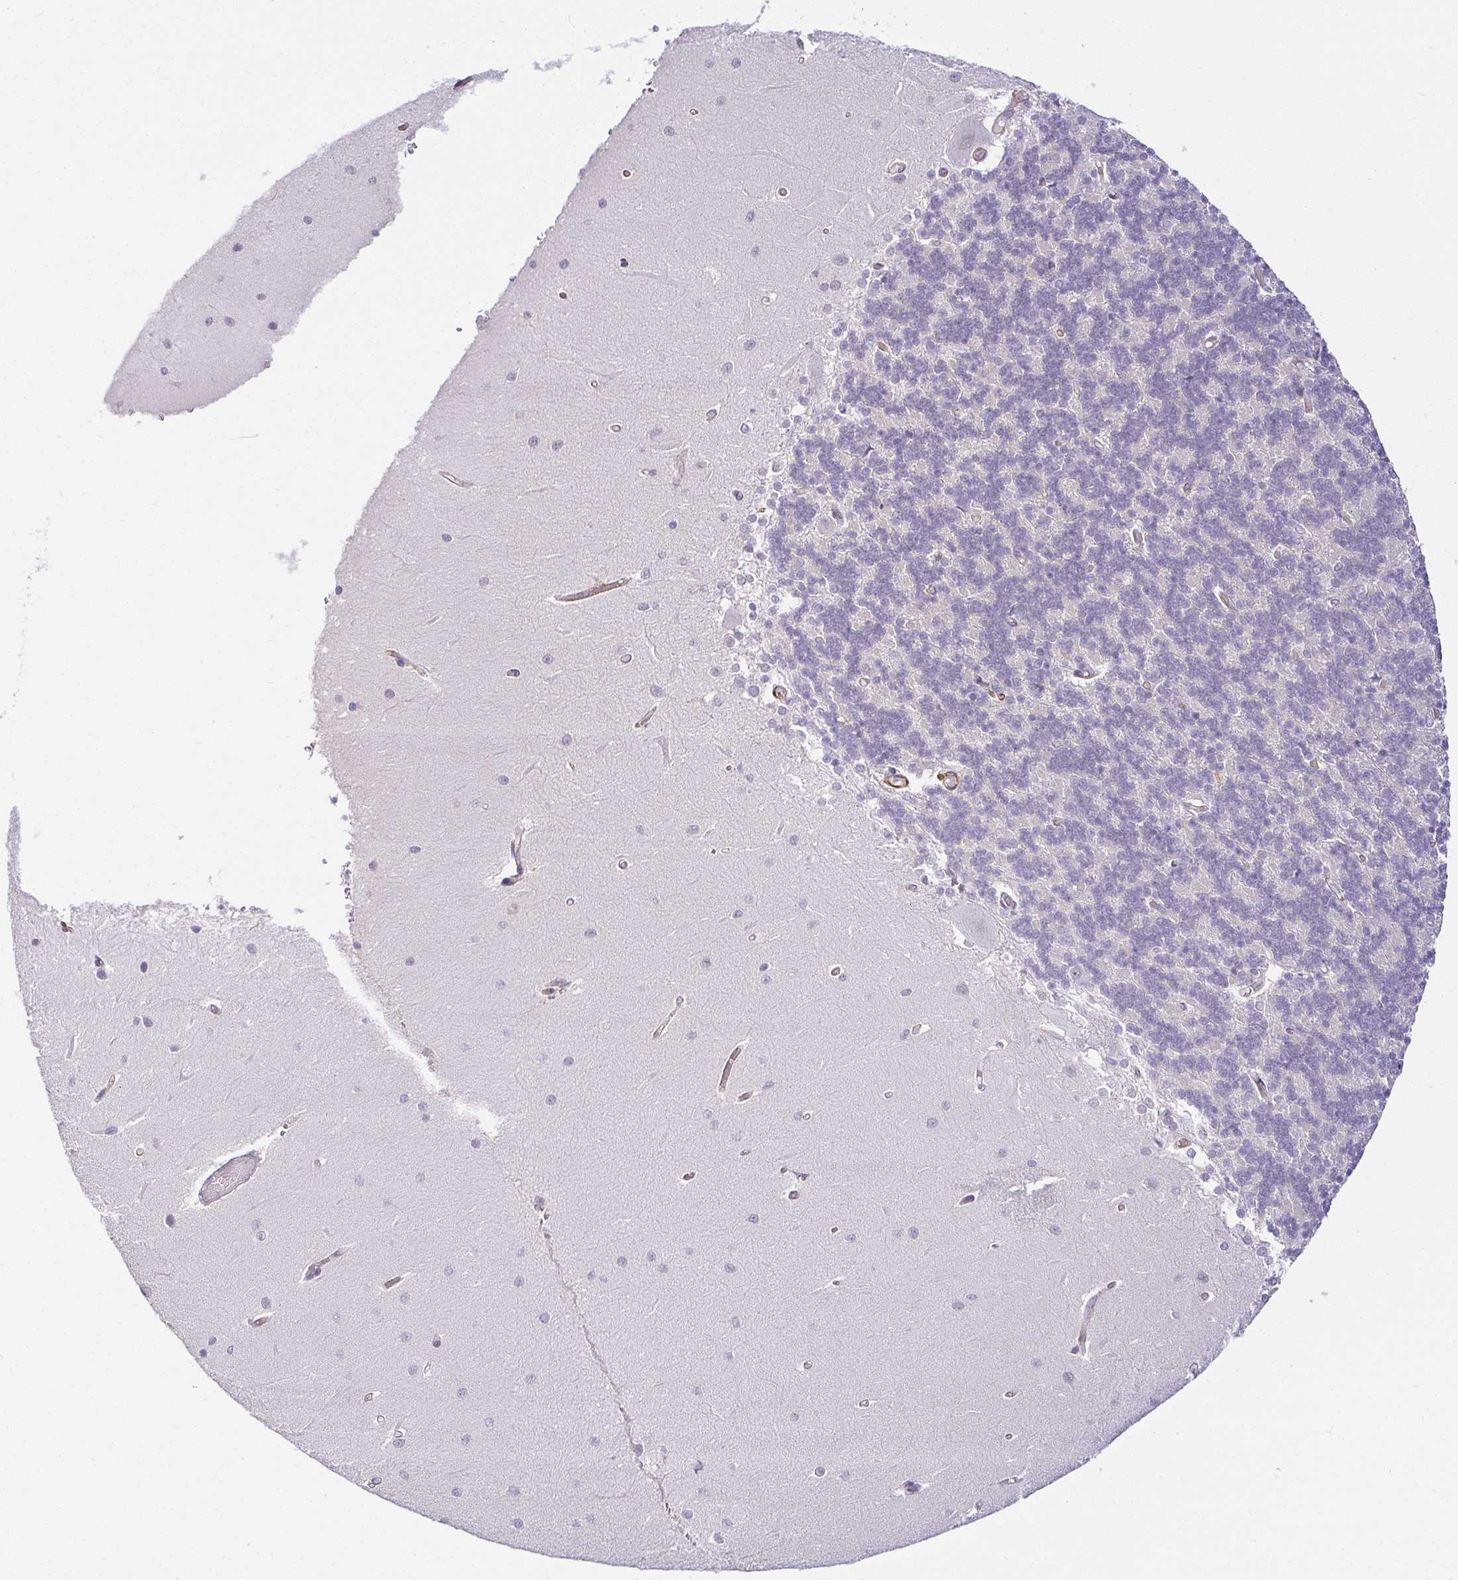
{"staining": {"intensity": "negative", "quantity": "none", "location": "none"}, "tissue": "cerebellum", "cell_type": "Cells in granular layer", "image_type": "normal", "snomed": [{"axis": "morphology", "description": "Normal tissue, NOS"}, {"axis": "topography", "description": "Cerebellum"}], "caption": "Immunohistochemical staining of unremarkable cerebellum exhibits no significant positivity in cells in granular layer.", "gene": "ACAN", "patient": {"sex": "male", "age": 37}}